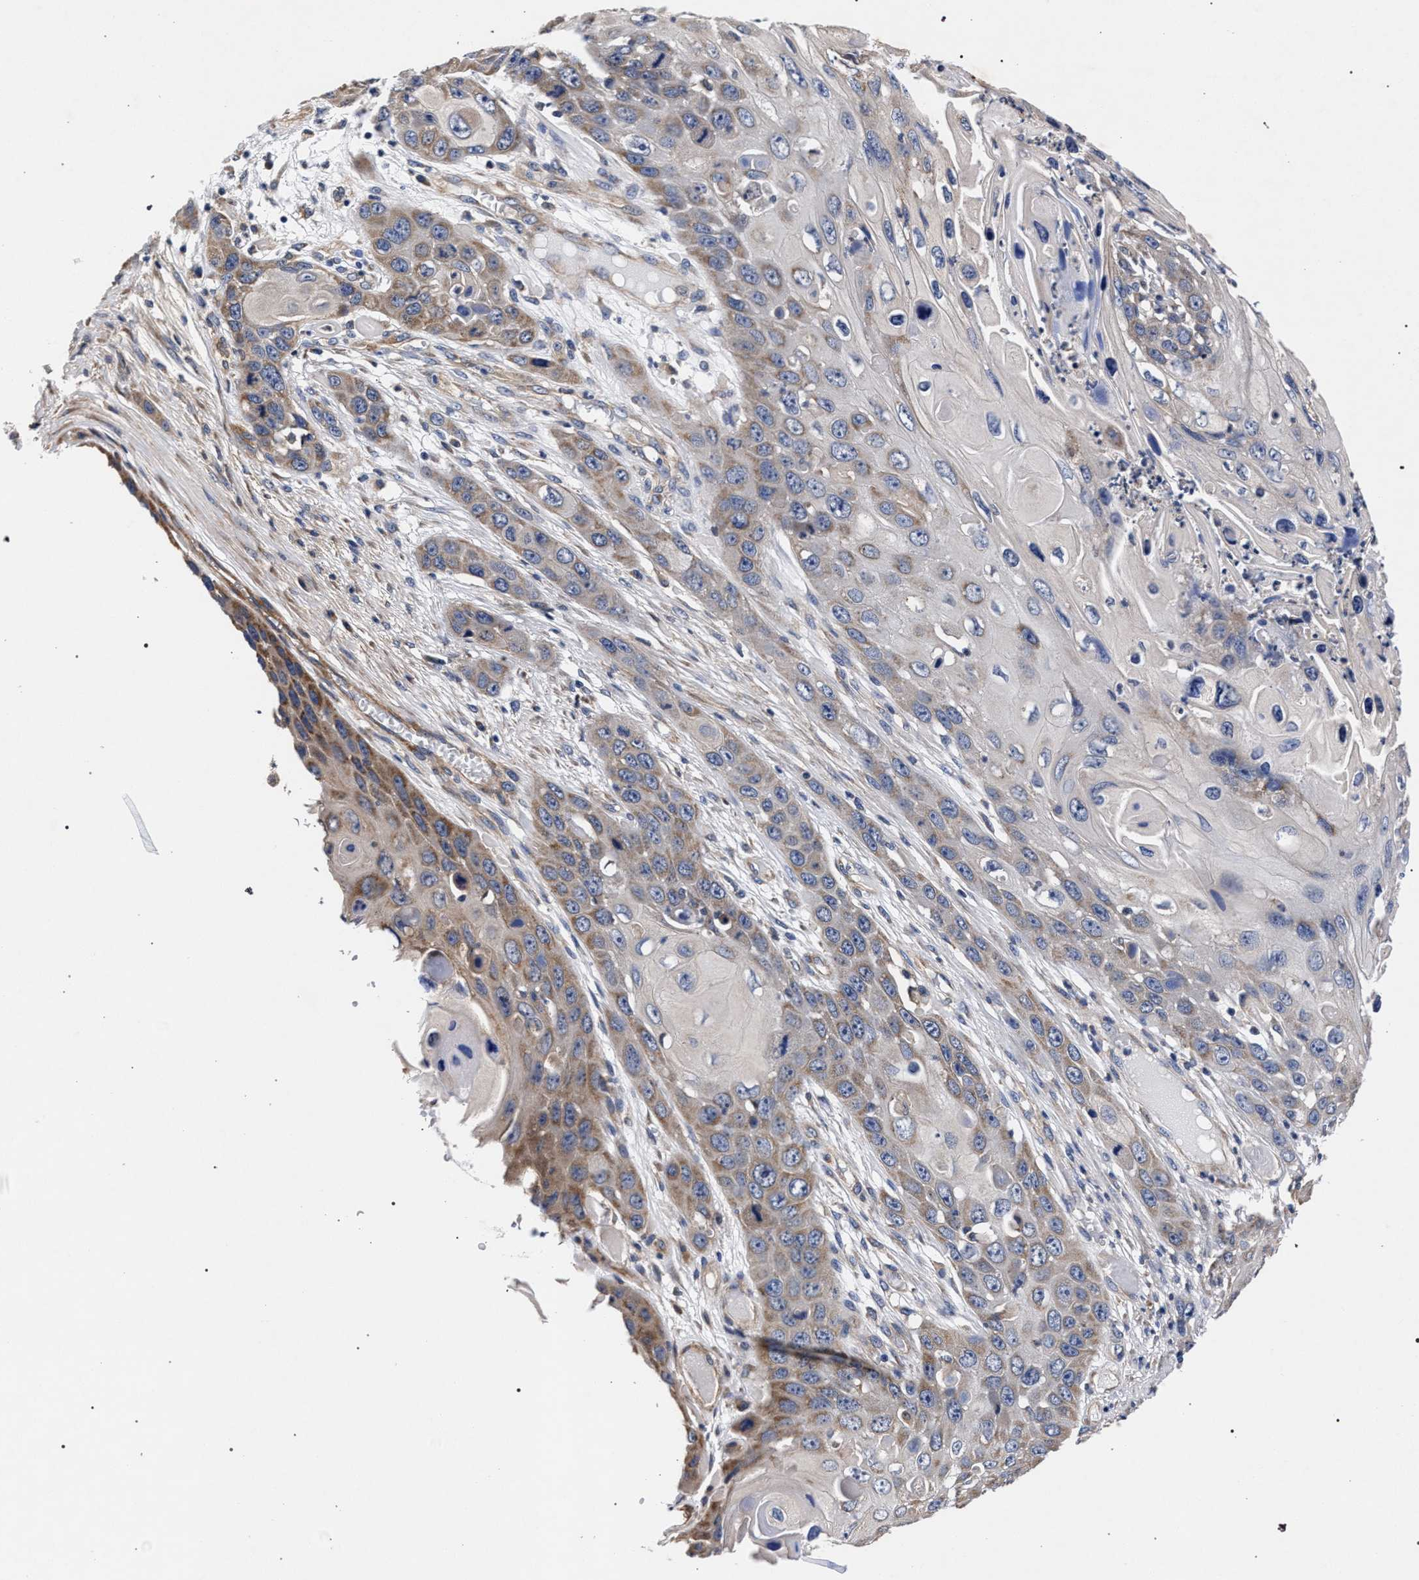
{"staining": {"intensity": "moderate", "quantity": "25%-75%", "location": "cytoplasmic/membranous"}, "tissue": "skin cancer", "cell_type": "Tumor cells", "image_type": "cancer", "snomed": [{"axis": "morphology", "description": "Squamous cell carcinoma, NOS"}, {"axis": "topography", "description": "Skin"}], "caption": "Tumor cells reveal medium levels of moderate cytoplasmic/membranous positivity in approximately 25%-75% of cells in human skin squamous cell carcinoma. (Brightfield microscopy of DAB IHC at high magnification).", "gene": "CFAP95", "patient": {"sex": "male", "age": 55}}